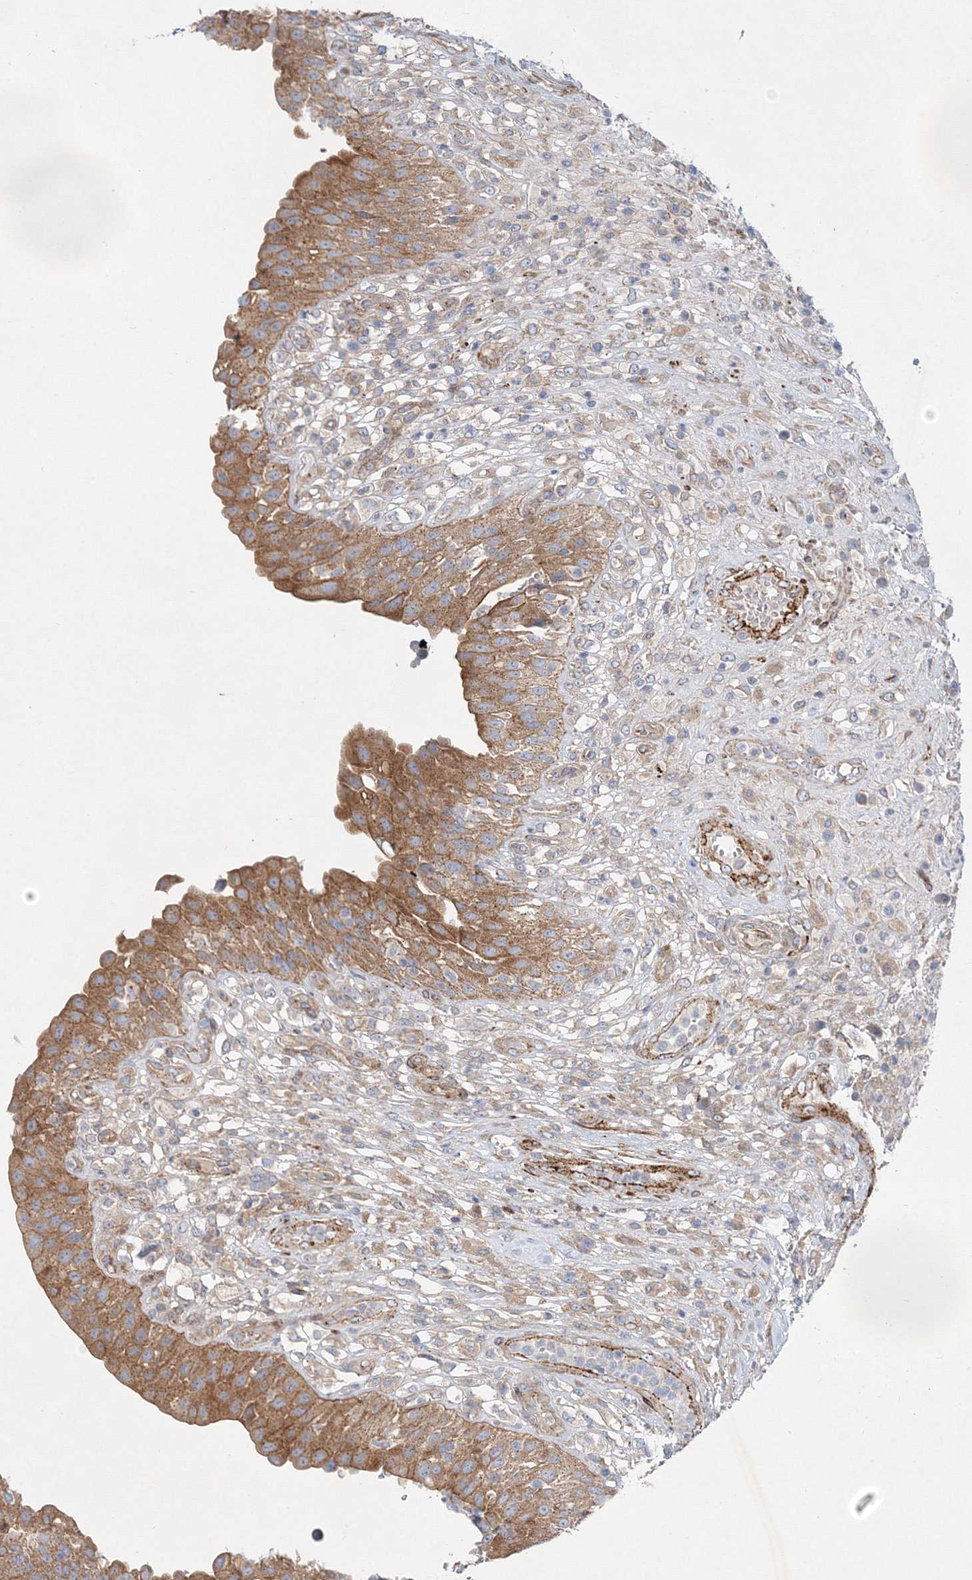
{"staining": {"intensity": "moderate", "quantity": ">75%", "location": "cytoplasmic/membranous"}, "tissue": "urinary bladder", "cell_type": "Urothelial cells", "image_type": "normal", "snomed": [{"axis": "morphology", "description": "Normal tissue, NOS"}, {"axis": "topography", "description": "Urinary bladder"}], "caption": "Protein expression analysis of normal human urinary bladder reveals moderate cytoplasmic/membranous positivity in approximately >75% of urothelial cells.", "gene": "ZFYVE16", "patient": {"sex": "female", "age": 62}}